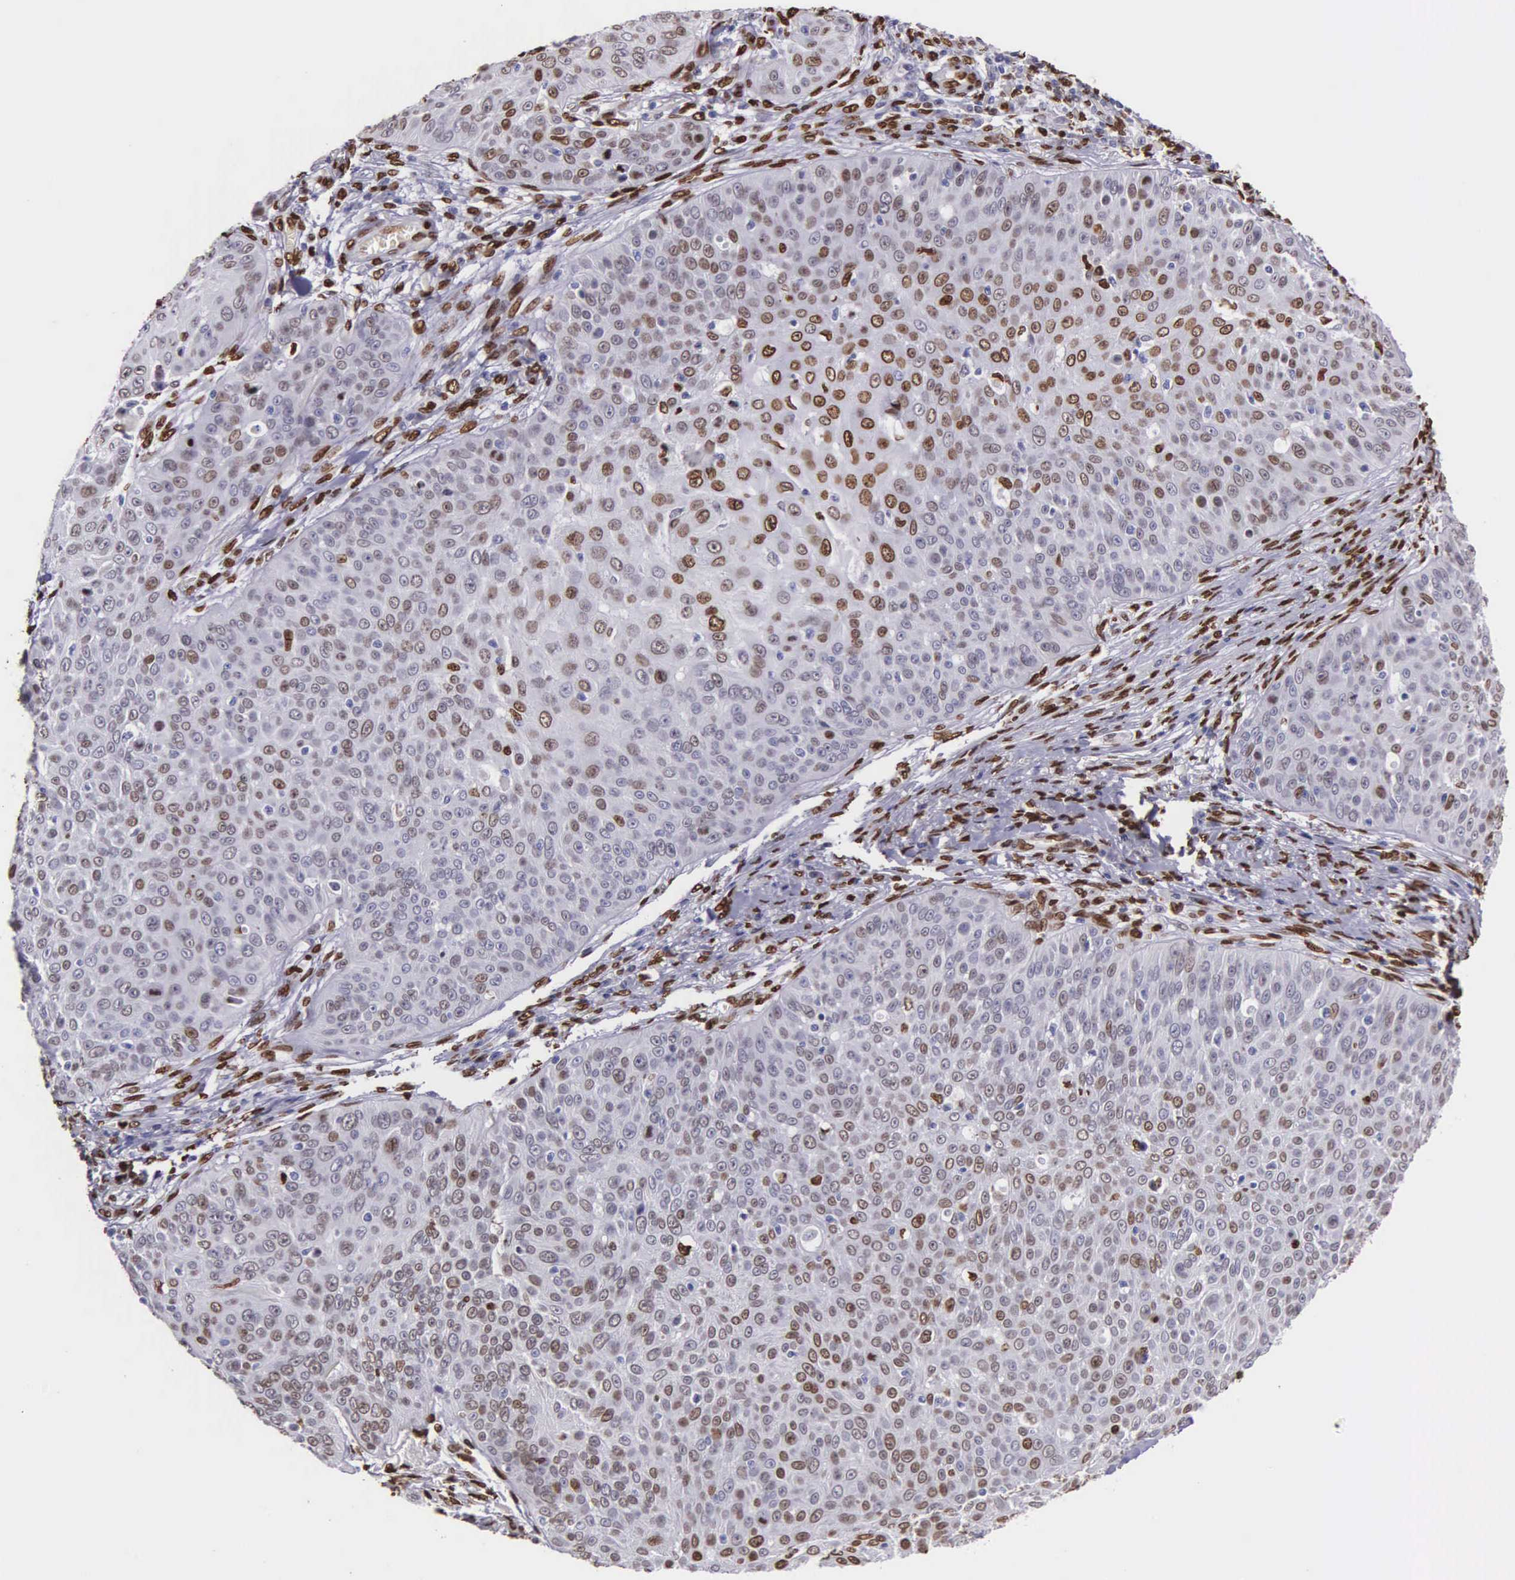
{"staining": {"intensity": "weak", "quantity": "25%-75%", "location": "nuclear"}, "tissue": "skin cancer", "cell_type": "Tumor cells", "image_type": "cancer", "snomed": [{"axis": "morphology", "description": "Squamous cell carcinoma, NOS"}, {"axis": "topography", "description": "Skin"}], "caption": "A histopathology image of human skin cancer (squamous cell carcinoma) stained for a protein shows weak nuclear brown staining in tumor cells.", "gene": "H1-0", "patient": {"sex": "male", "age": 82}}